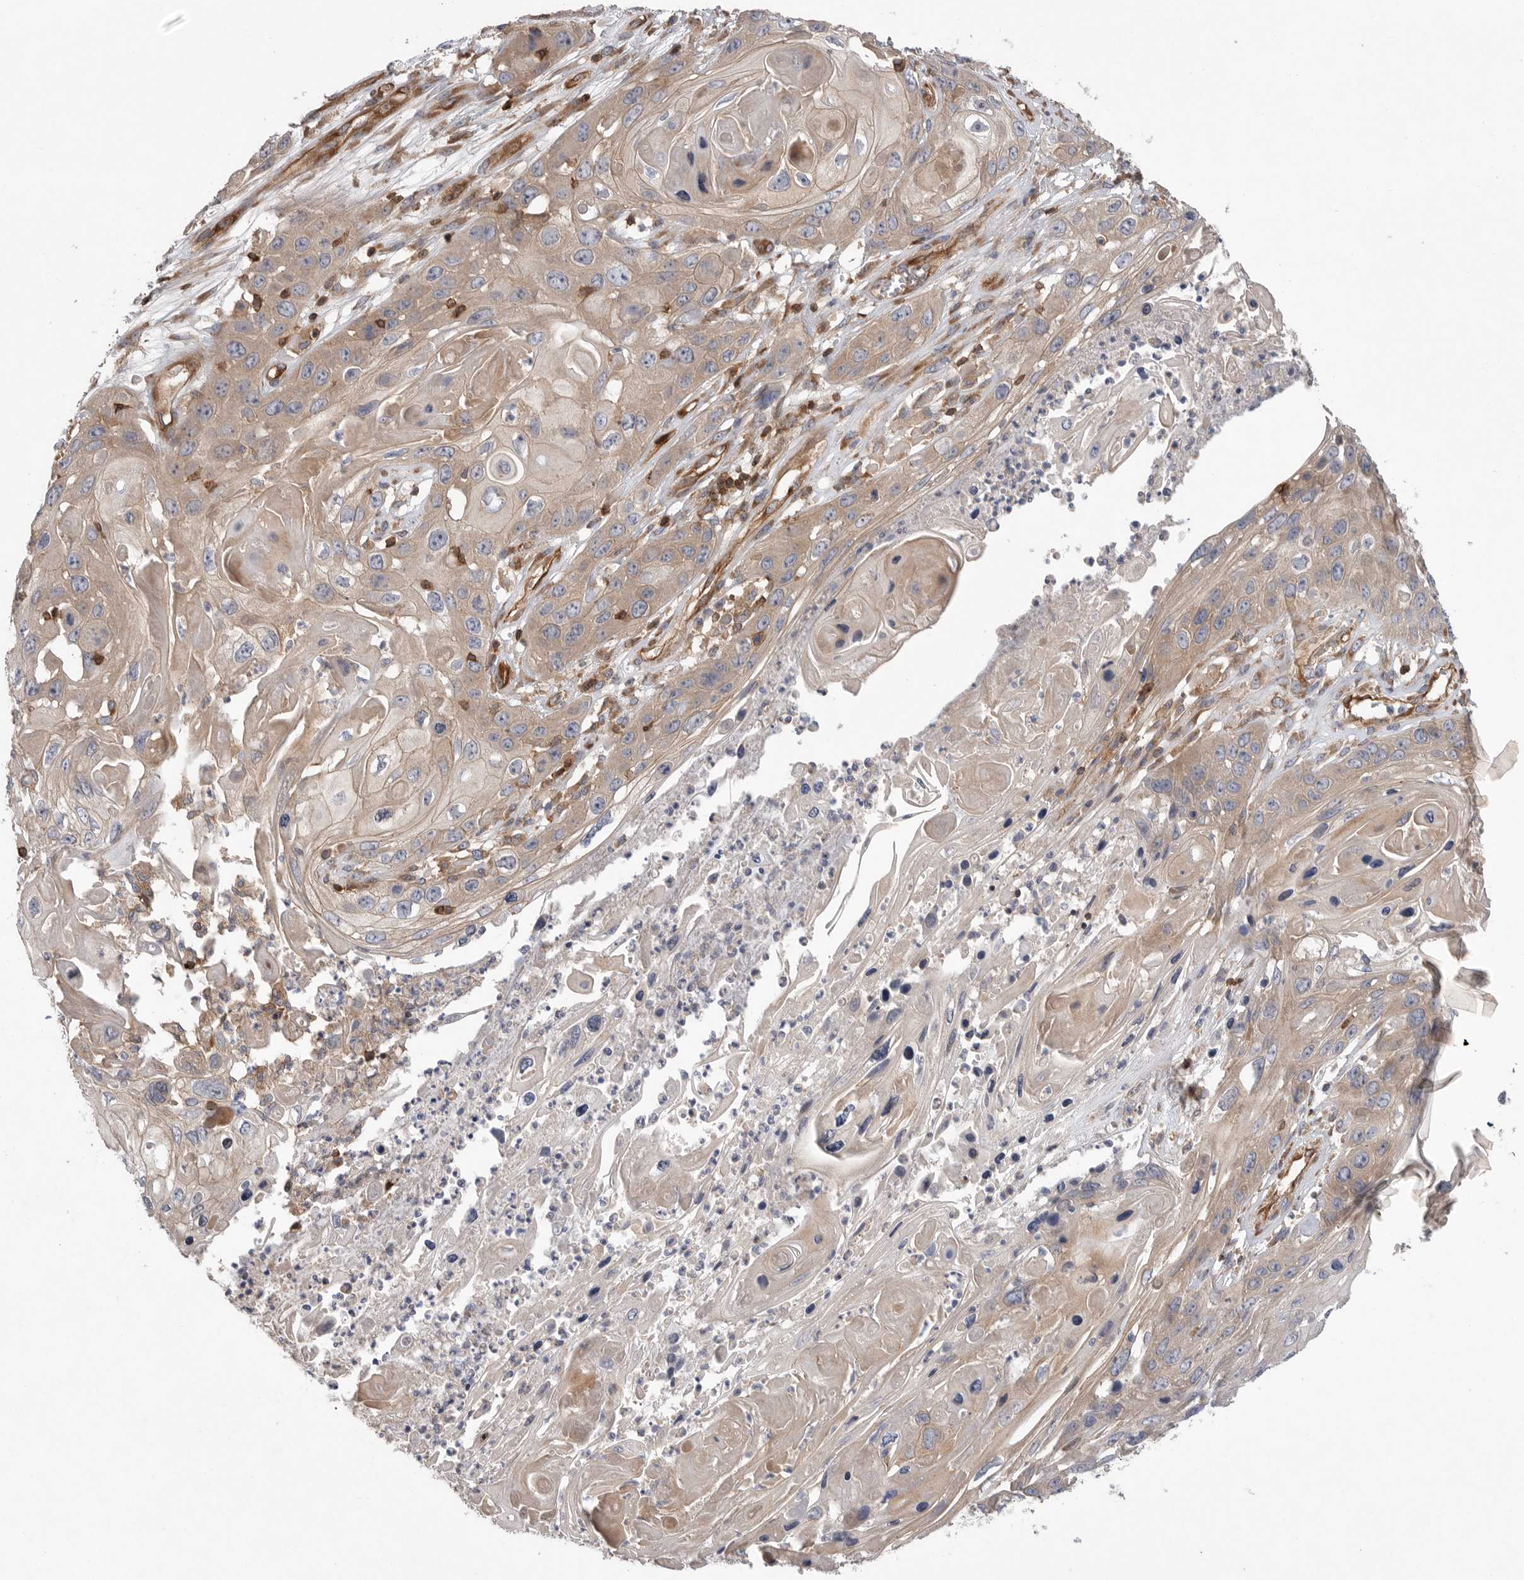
{"staining": {"intensity": "weak", "quantity": ">75%", "location": "cytoplasmic/membranous"}, "tissue": "skin cancer", "cell_type": "Tumor cells", "image_type": "cancer", "snomed": [{"axis": "morphology", "description": "Squamous cell carcinoma, NOS"}, {"axis": "topography", "description": "Skin"}], "caption": "There is low levels of weak cytoplasmic/membranous staining in tumor cells of skin cancer, as demonstrated by immunohistochemical staining (brown color).", "gene": "PRKCH", "patient": {"sex": "male", "age": 55}}